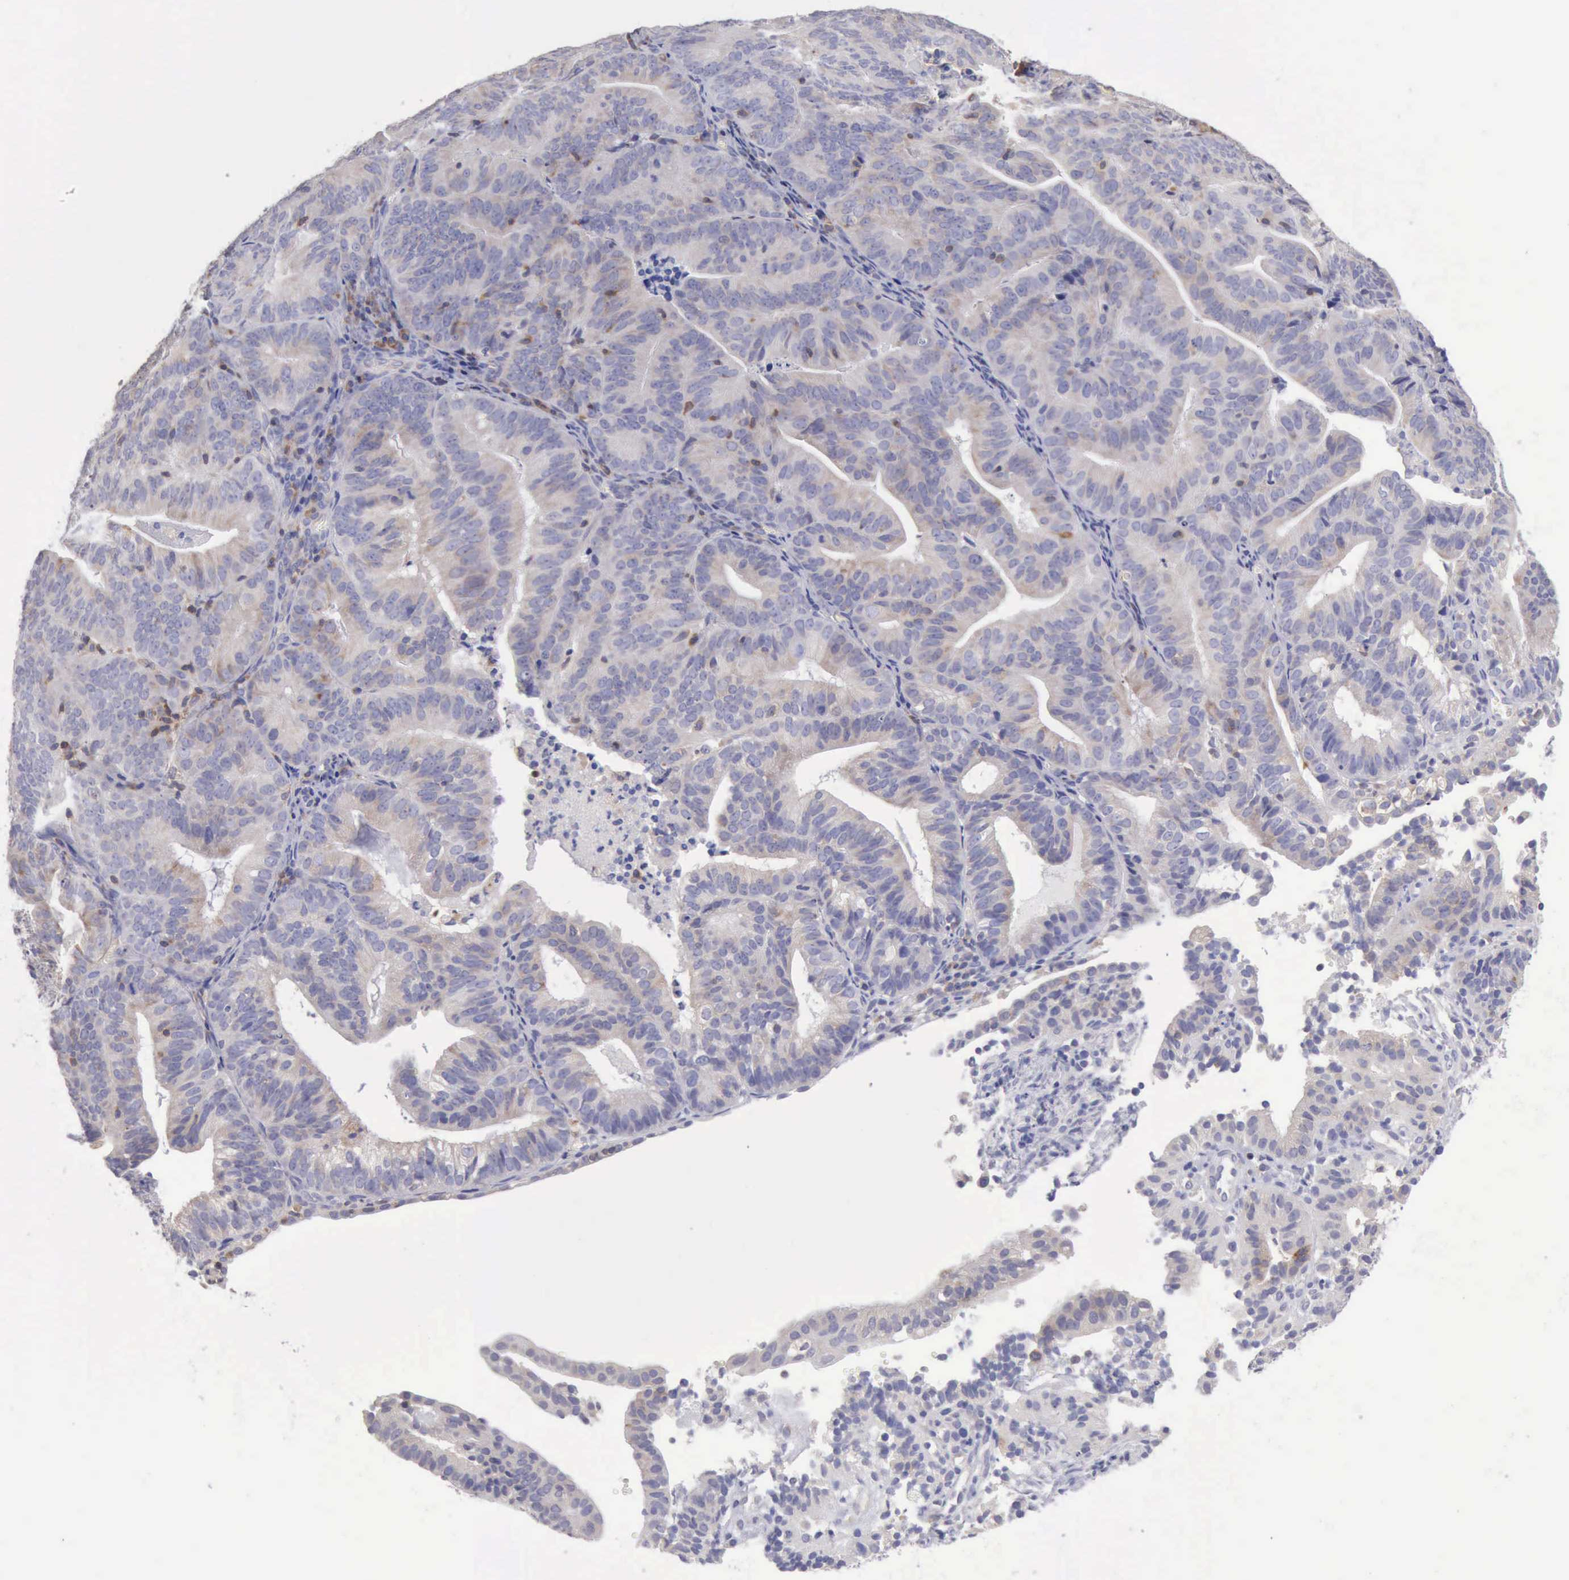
{"staining": {"intensity": "weak", "quantity": "<25%", "location": "cytoplasmic/membranous"}, "tissue": "cervical cancer", "cell_type": "Tumor cells", "image_type": "cancer", "snomed": [{"axis": "morphology", "description": "Adenocarcinoma, NOS"}, {"axis": "topography", "description": "Cervix"}], "caption": "Tumor cells show no significant positivity in adenocarcinoma (cervical).", "gene": "SASH3", "patient": {"sex": "female", "age": 60}}